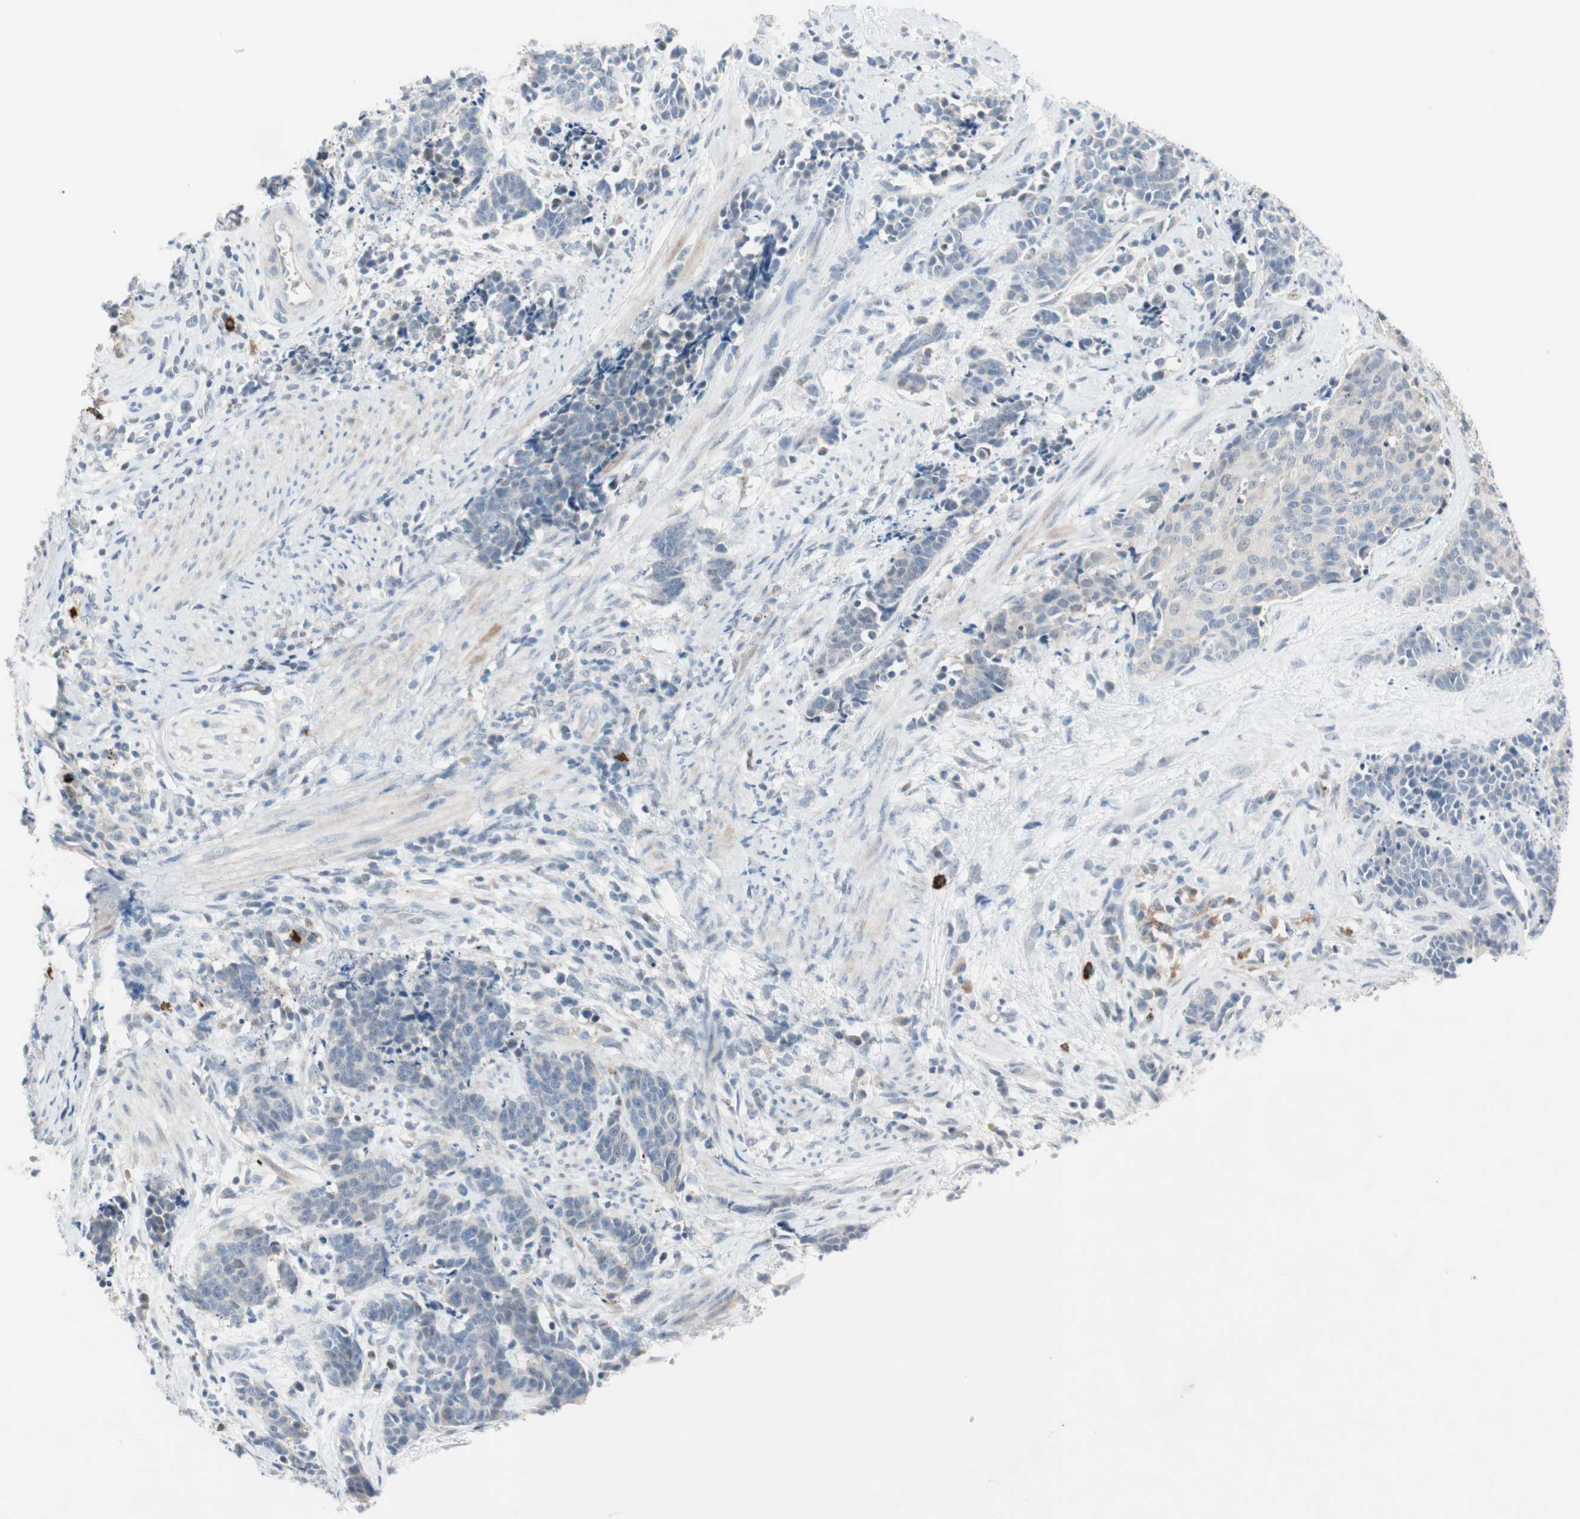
{"staining": {"intensity": "negative", "quantity": "none", "location": "none"}, "tissue": "cervical cancer", "cell_type": "Tumor cells", "image_type": "cancer", "snomed": [{"axis": "morphology", "description": "Squamous cell carcinoma, NOS"}, {"axis": "topography", "description": "Cervix"}], "caption": "Cervical cancer (squamous cell carcinoma) was stained to show a protein in brown. There is no significant expression in tumor cells.", "gene": "PDZK1", "patient": {"sex": "female", "age": 35}}